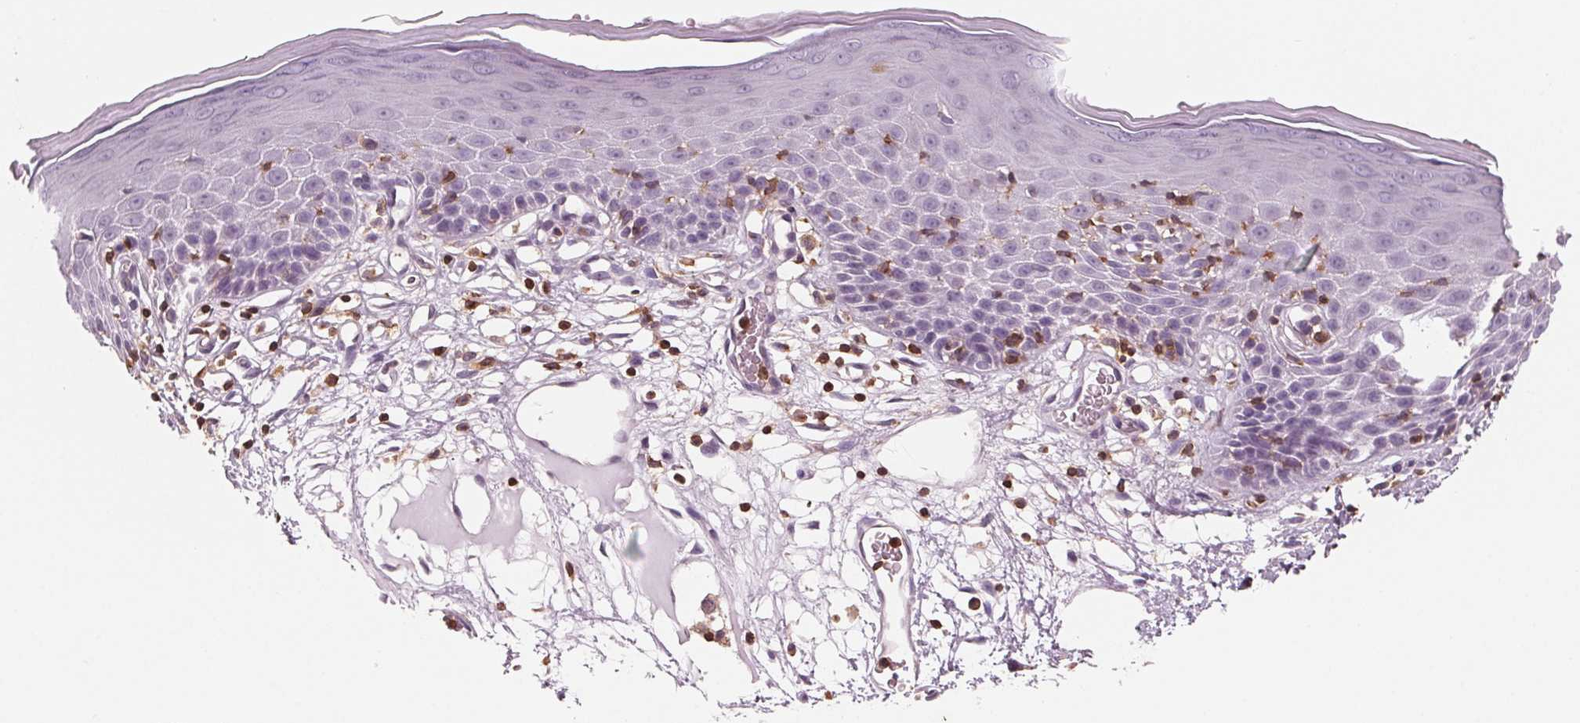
{"staining": {"intensity": "negative", "quantity": "none", "location": "none"}, "tissue": "skin", "cell_type": "Epidermal cells", "image_type": "normal", "snomed": [{"axis": "morphology", "description": "Normal tissue, NOS"}, {"axis": "topography", "description": "Vulva"}], "caption": "A high-resolution image shows immunohistochemistry (IHC) staining of normal skin, which shows no significant expression in epidermal cells. The staining was performed using DAB (3,3'-diaminobenzidine) to visualize the protein expression in brown, while the nuclei were stained in blue with hematoxylin (Magnification: 20x).", "gene": "ARHGAP25", "patient": {"sex": "female", "age": 68}}